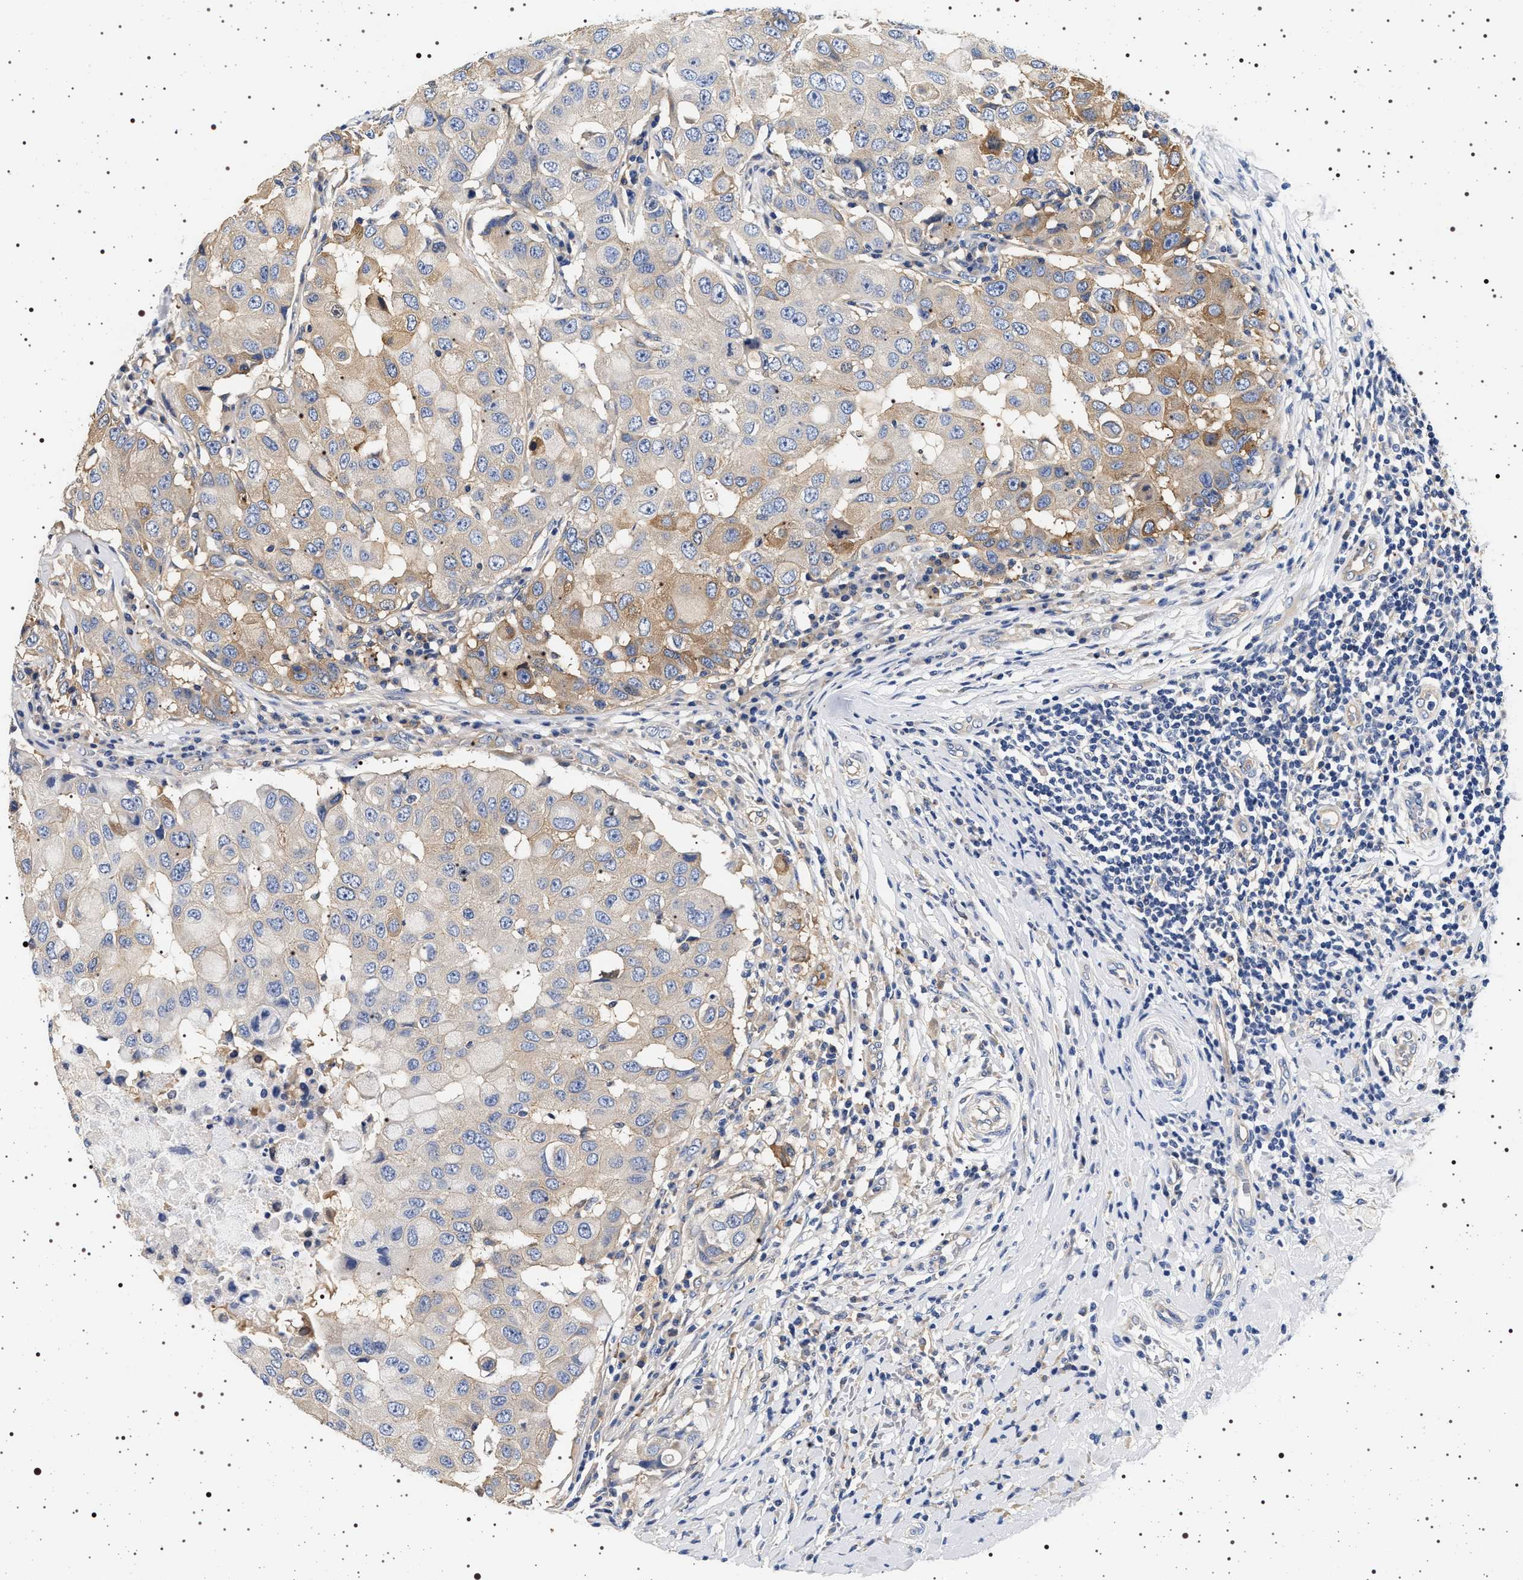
{"staining": {"intensity": "moderate", "quantity": "<25%", "location": "cytoplasmic/membranous"}, "tissue": "breast cancer", "cell_type": "Tumor cells", "image_type": "cancer", "snomed": [{"axis": "morphology", "description": "Duct carcinoma"}, {"axis": "topography", "description": "Breast"}], "caption": "Protein expression analysis of breast cancer (infiltrating ductal carcinoma) shows moderate cytoplasmic/membranous expression in about <25% of tumor cells.", "gene": "HSD17B1", "patient": {"sex": "female", "age": 27}}